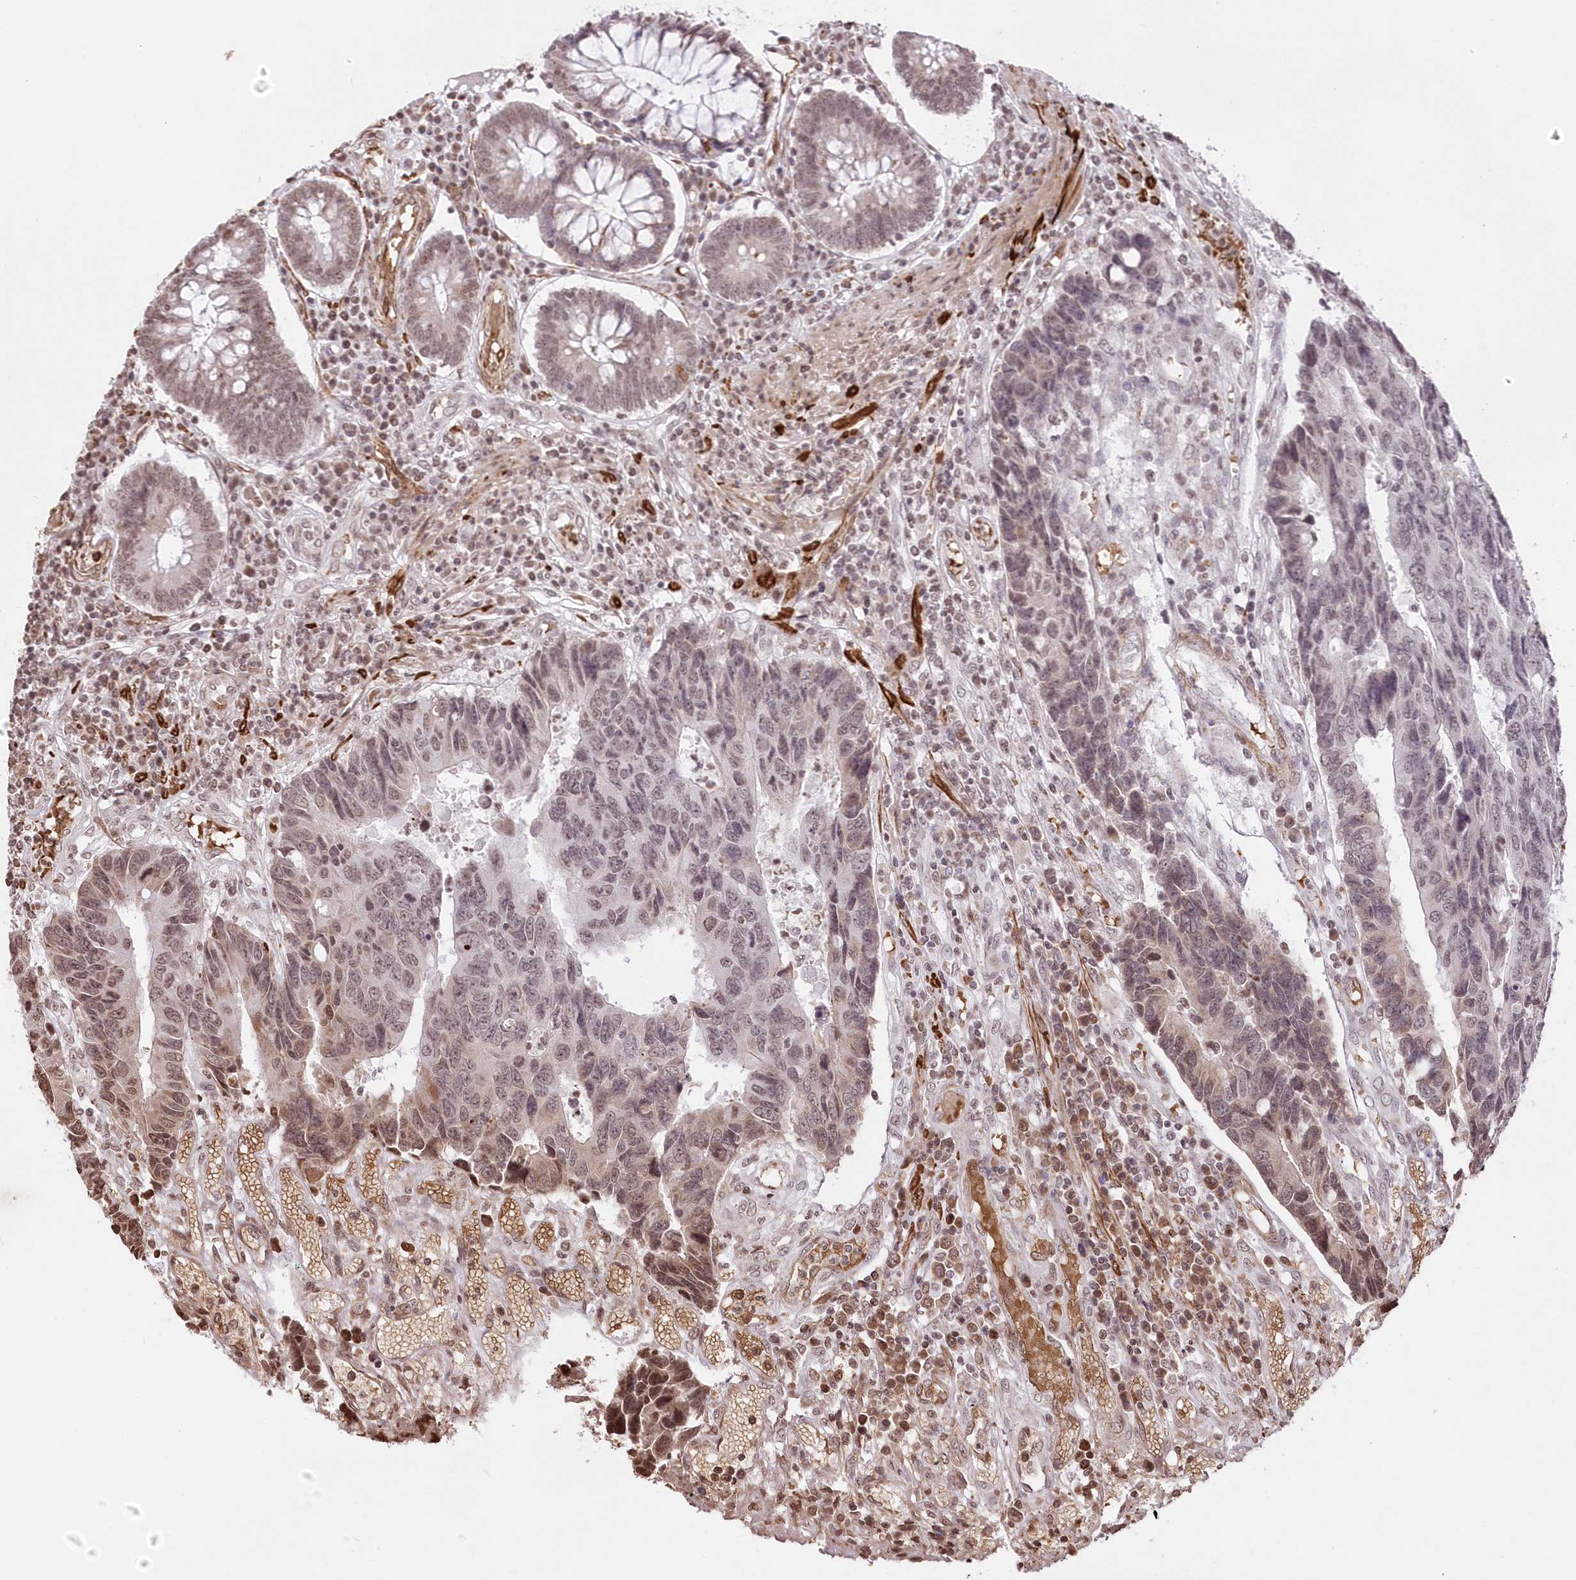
{"staining": {"intensity": "weak", "quantity": "<25%", "location": "cytoplasmic/membranous,nuclear"}, "tissue": "colorectal cancer", "cell_type": "Tumor cells", "image_type": "cancer", "snomed": [{"axis": "morphology", "description": "Adenocarcinoma, NOS"}, {"axis": "topography", "description": "Rectum"}], "caption": "IHC of colorectal cancer reveals no expression in tumor cells. (DAB immunohistochemistry (IHC), high magnification).", "gene": "RBM27", "patient": {"sex": "male", "age": 84}}